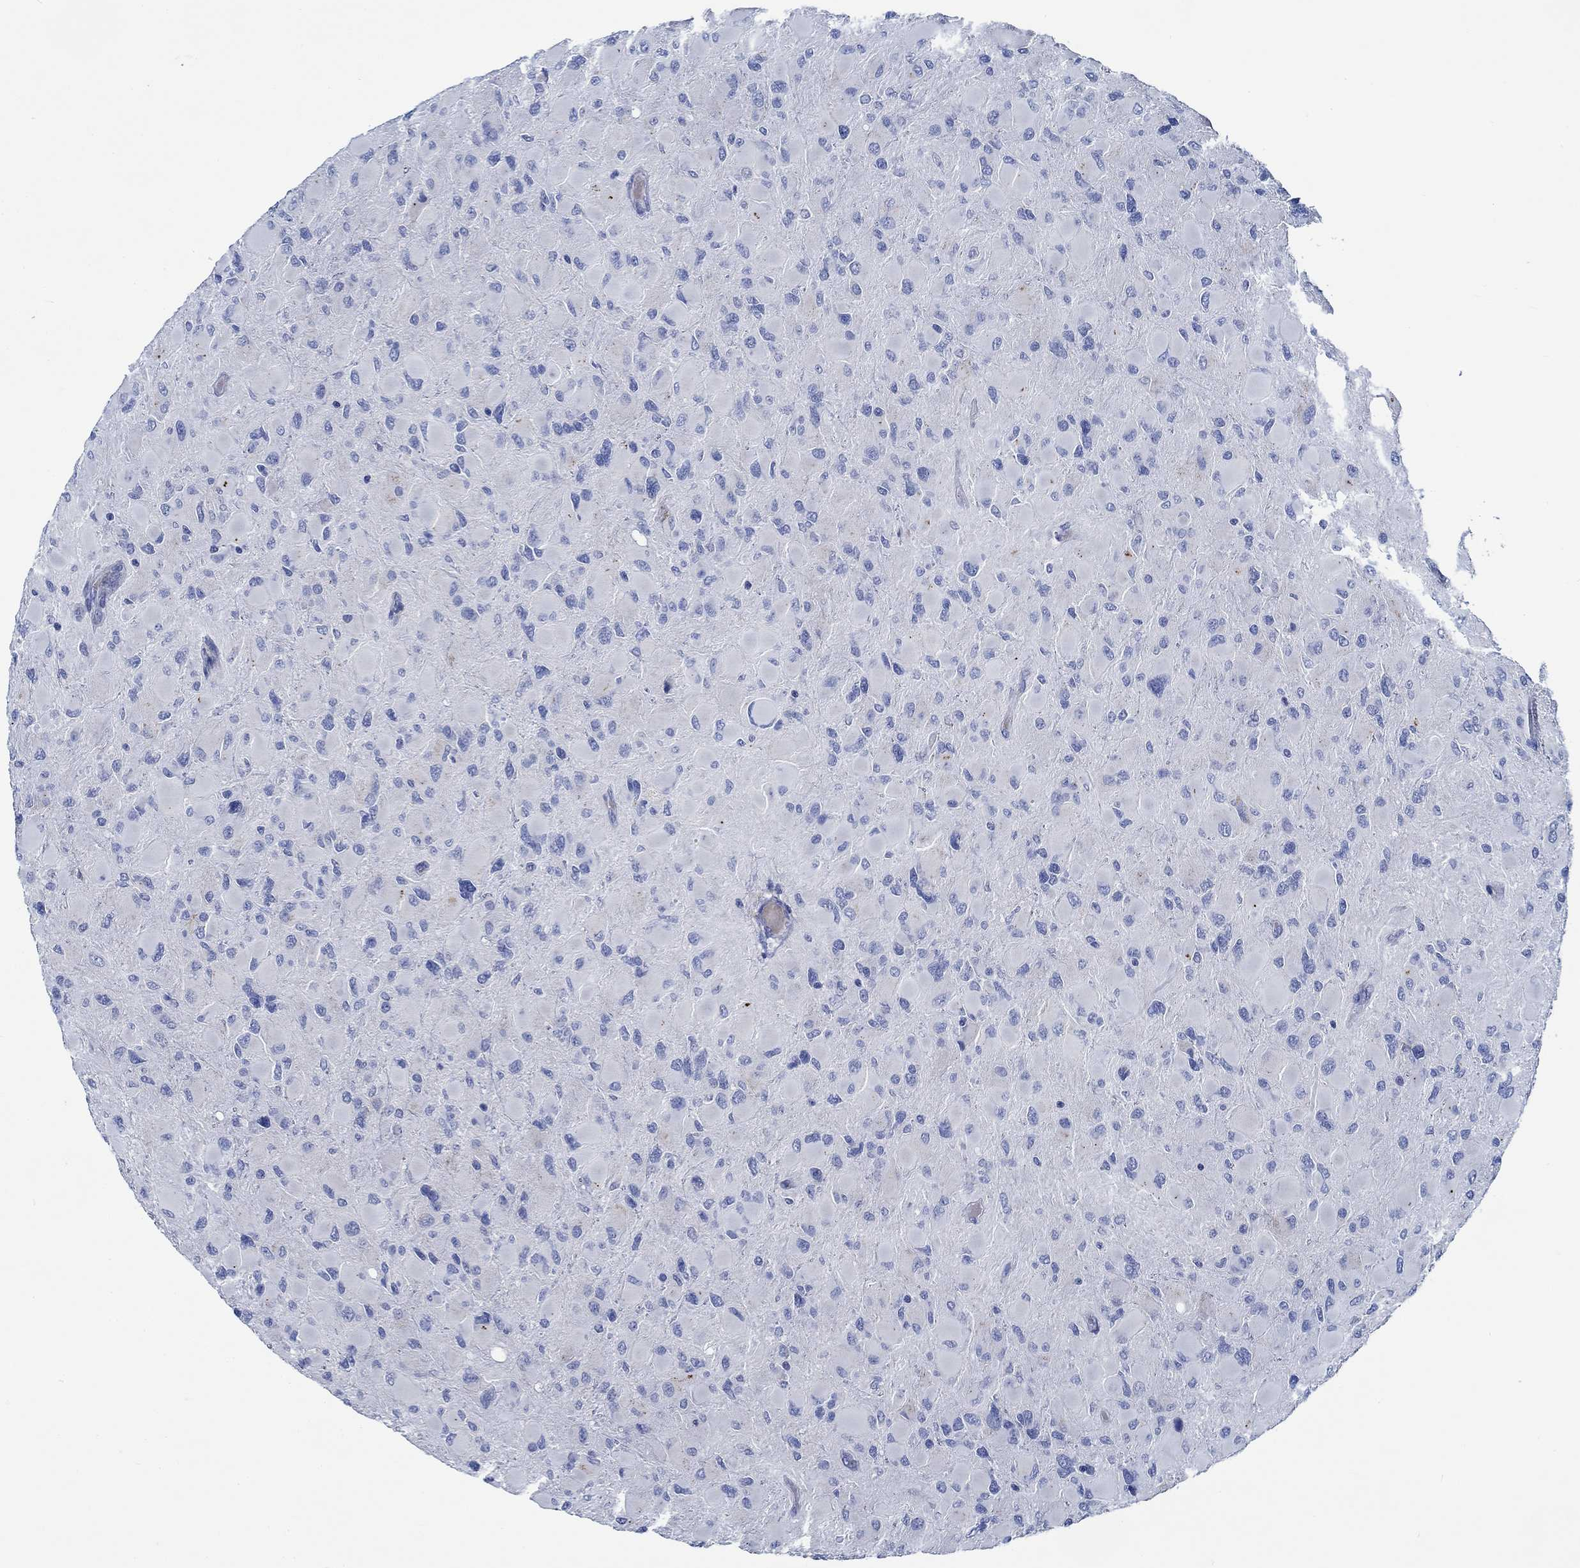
{"staining": {"intensity": "negative", "quantity": "none", "location": "none"}, "tissue": "glioma", "cell_type": "Tumor cells", "image_type": "cancer", "snomed": [{"axis": "morphology", "description": "Glioma, malignant, High grade"}, {"axis": "topography", "description": "Cerebral cortex"}], "caption": "Malignant glioma (high-grade) was stained to show a protein in brown. There is no significant expression in tumor cells. The staining is performed using DAB (3,3'-diaminobenzidine) brown chromogen with nuclei counter-stained in using hematoxylin.", "gene": "SVEP1", "patient": {"sex": "female", "age": 36}}